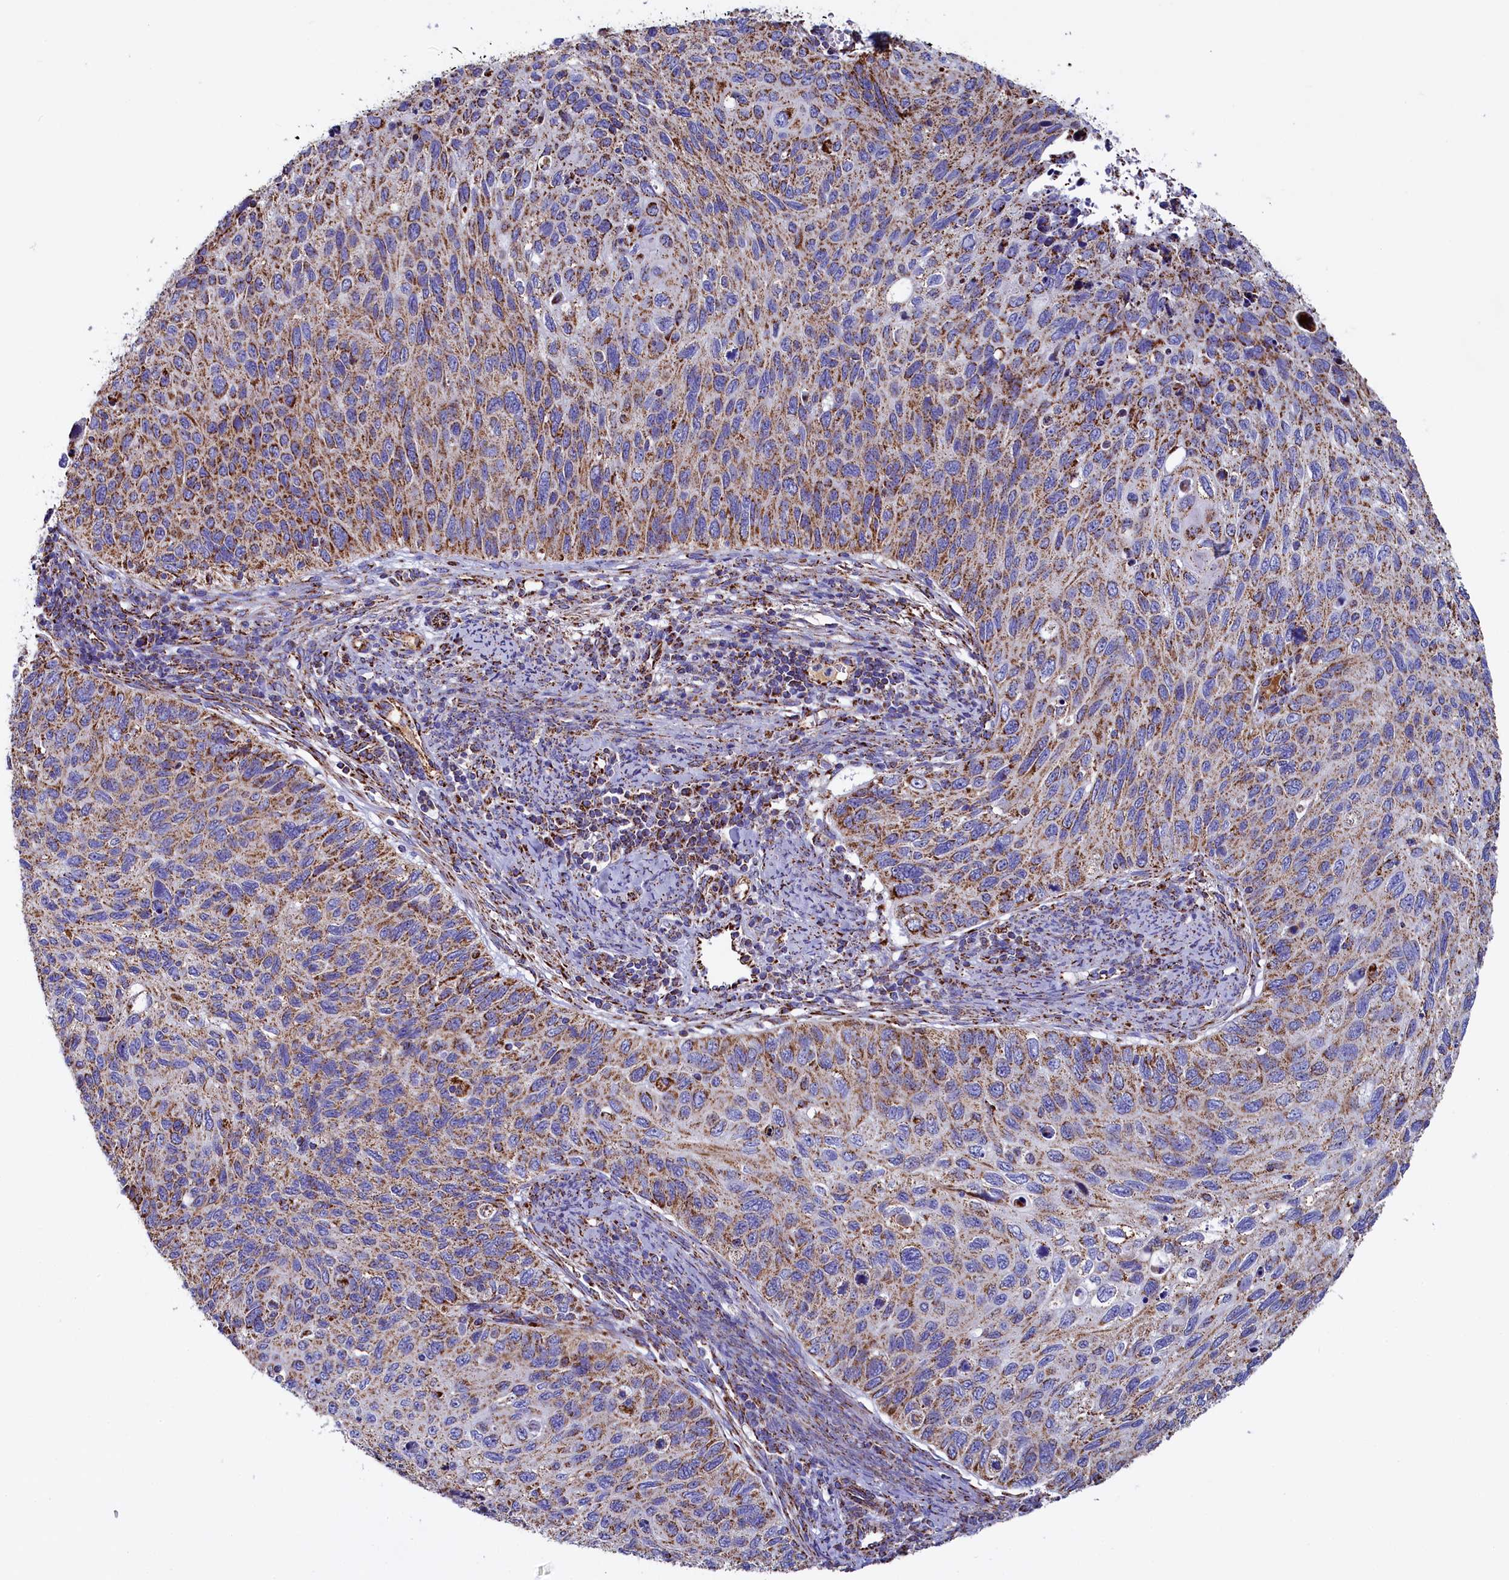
{"staining": {"intensity": "moderate", "quantity": ">75%", "location": "cytoplasmic/membranous"}, "tissue": "cervical cancer", "cell_type": "Tumor cells", "image_type": "cancer", "snomed": [{"axis": "morphology", "description": "Squamous cell carcinoma, NOS"}, {"axis": "topography", "description": "Cervix"}], "caption": "Brown immunohistochemical staining in cervical squamous cell carcinoma shows moderate cytoplasmic/membranous staining in approximately >75% of tumor cells.", "gene": "SLC39A3", "patient": {"sex": "female", "age": 70}}